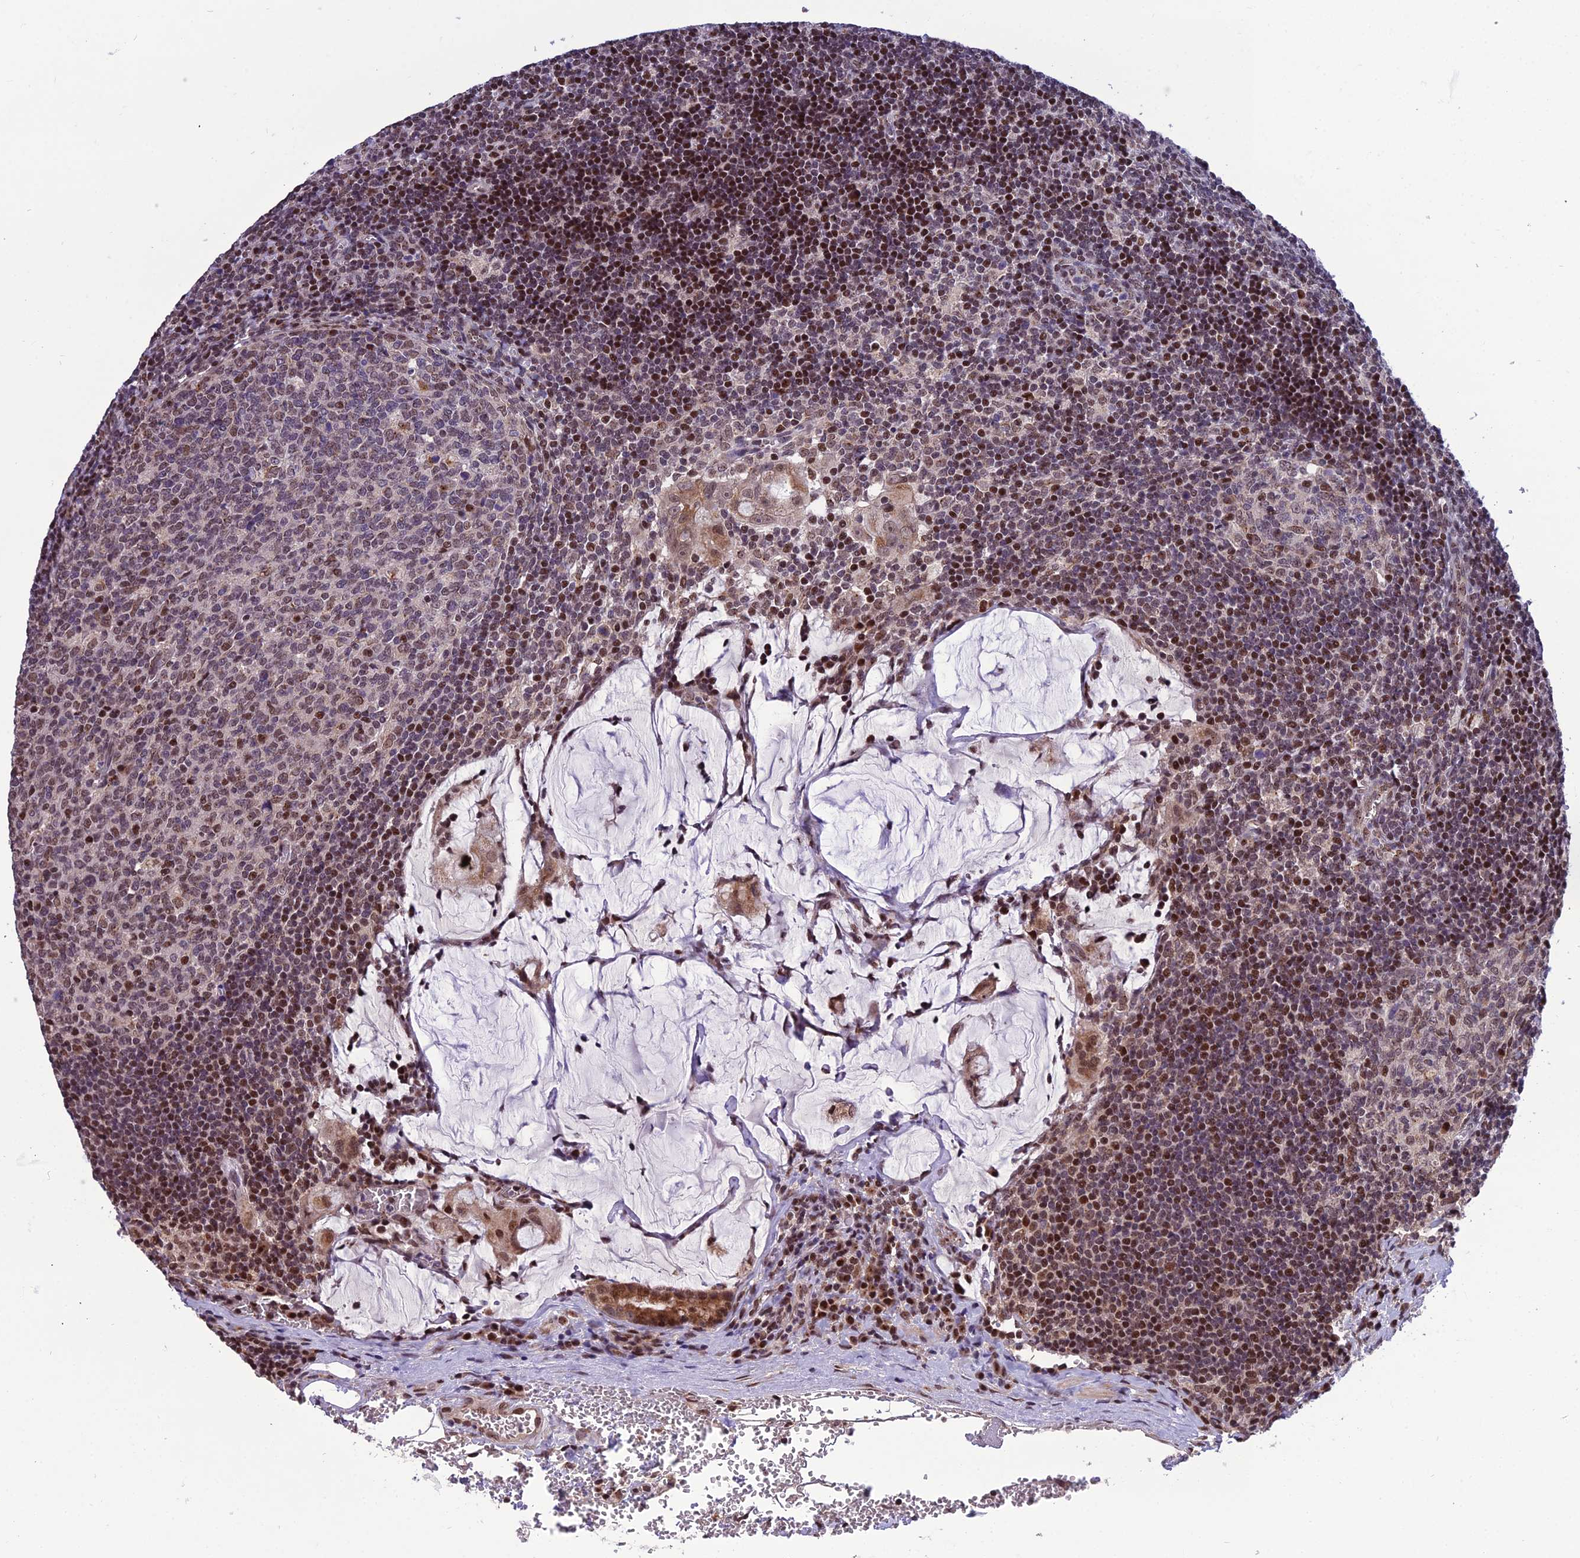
{"staining": {"intensity": "moderate", "quantity": "25%-75%", "location": "nuclear"}, "tissue": "lymph node", "cell_type": "Germinal center cells", "image_type": "normal", "snomed": [{"axis": "morphology", "description": "Normal tissue, NOS"}, {"axis": "topography", "description": "Lymph node"}], "caption": "Immunohistochemistry histopathology image of normal lymph node stained for a protein (brown), which shows medium levels of moderate nuclear staining in about 25%-75% of germinal center cells.", "gene": "ARL2", "patient": {"sex": "female", "age": 73}}